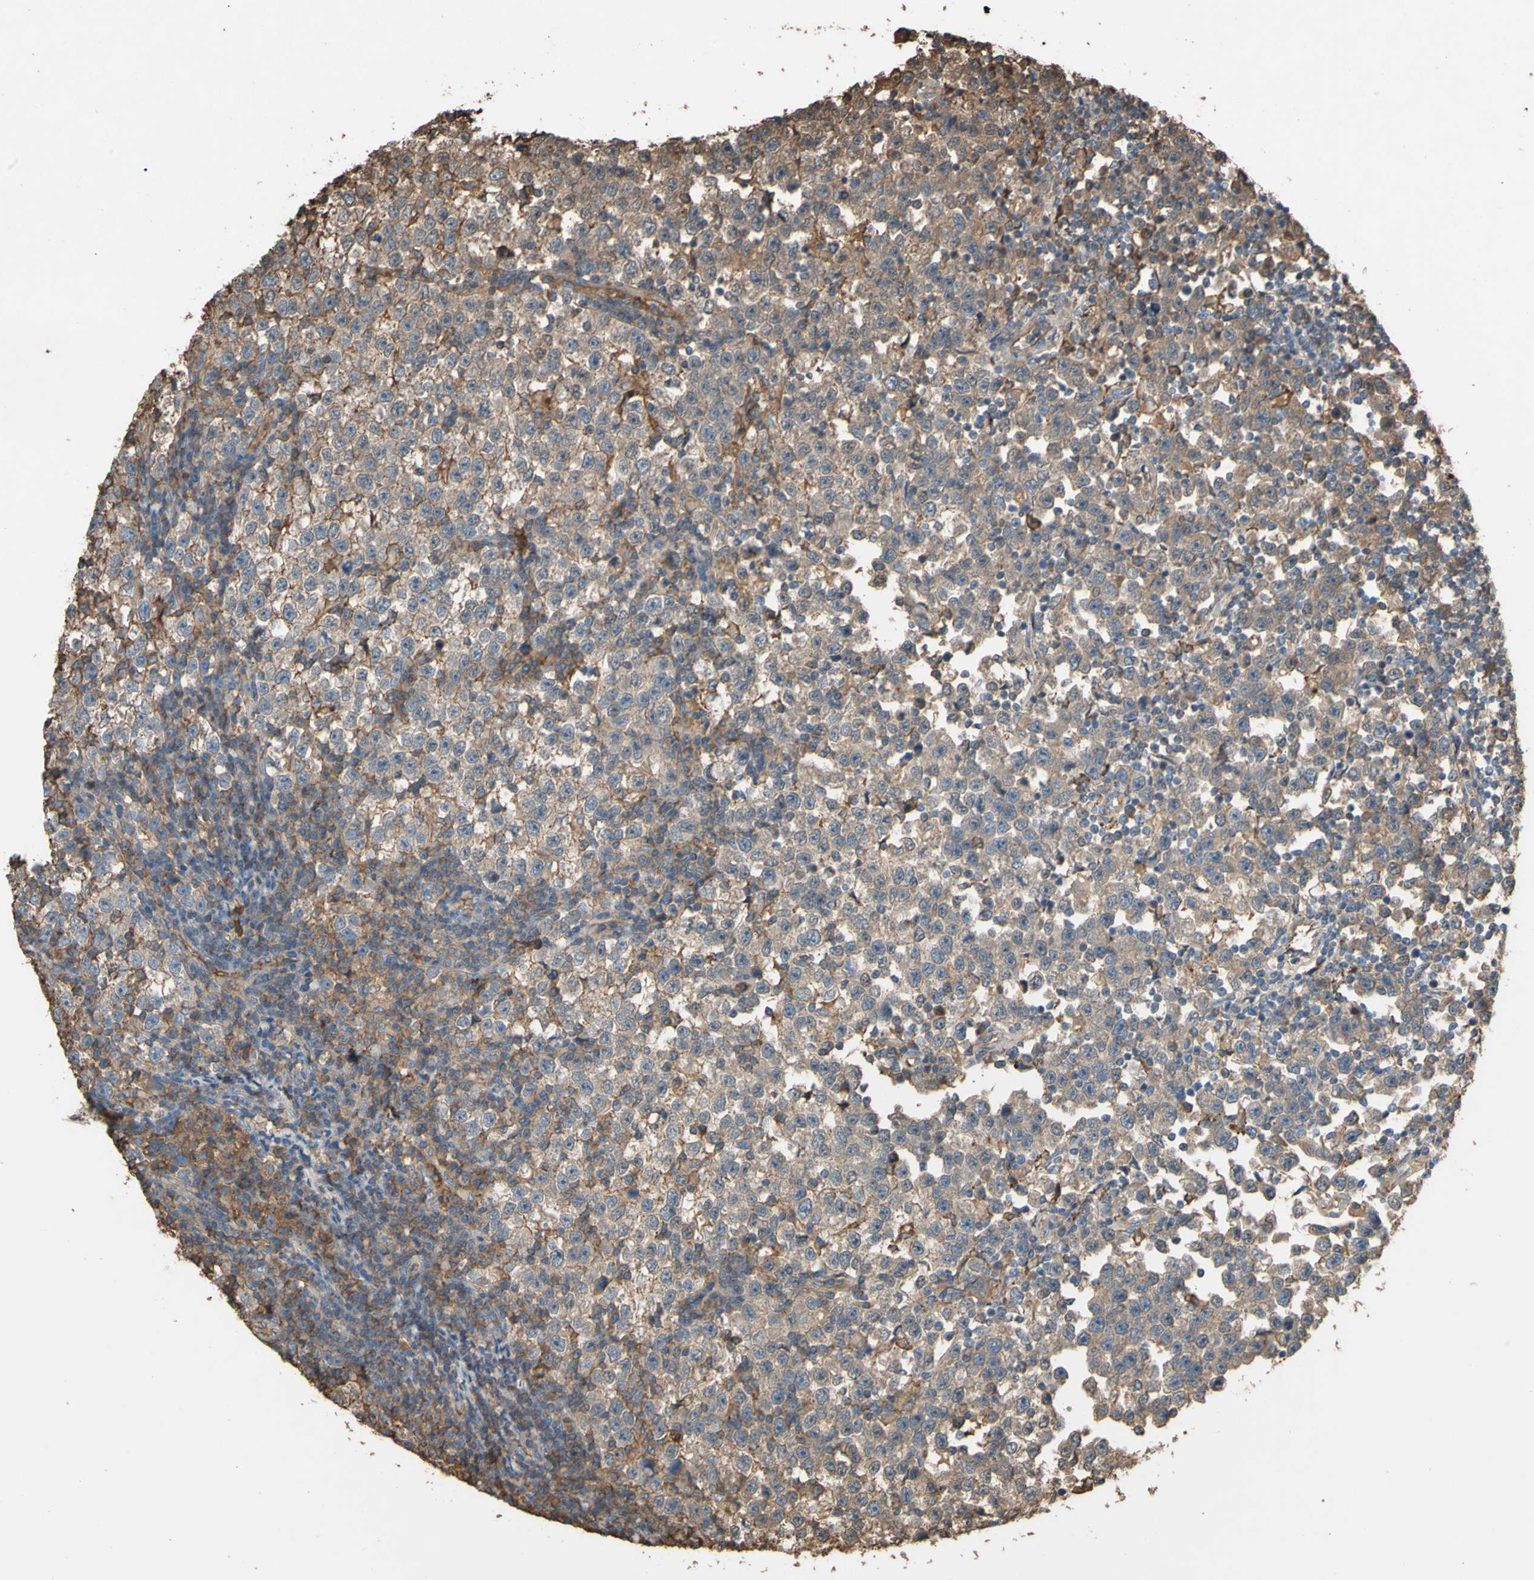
{"staining": {"intensity": "weak", "quantity": ">75%", "location": "cytoplasmic/membranous"}, "tissue": "testis cancer", "cell_type": "Tumor cells", "image_type": "cancer", "snomed": [{"axis": "morphology", "description": "Seminoma, NOS"}, {"axis": "topography", "description": "Testis"}], "caption": "The immunohistochemical stain highlights weak cytoplasmic/membranous positivity in tumor cells of testis cancer (seminoma) tissue. The staining is performed using DAB (3,3'-diaminobenzidine) brown chromogen to label protein expression. The nuclei are counter-stained blue using hematoxylin.", "gene": "PTGDS", "patient": {"sex": "male", "age": 43}}